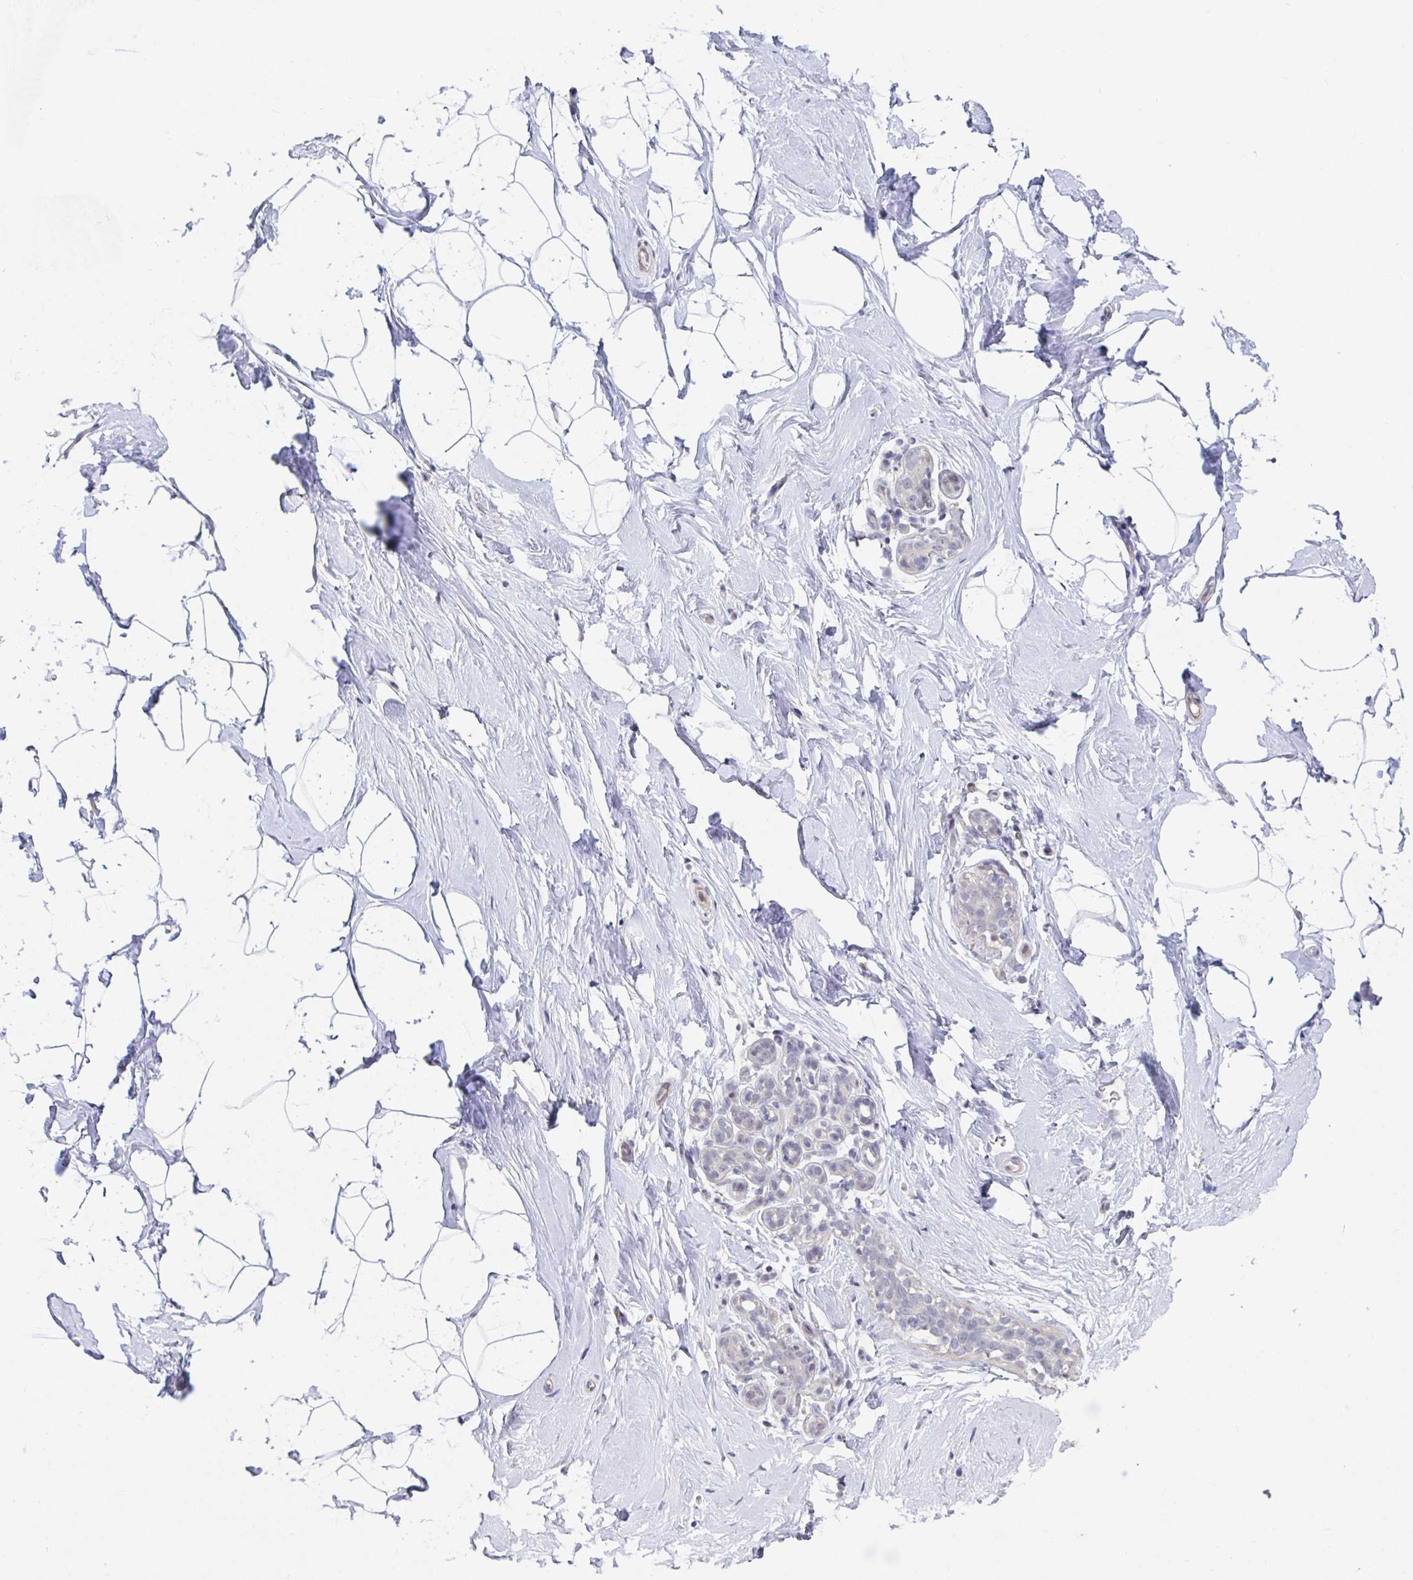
{"staining": {"intensity": "negative", "quantity": "none", "location": "none"}, "tissue": "breast", "cell_type": "Adipocytes", "image_type": "normal", "snomed": [{"axis": "morphology", "description": "Normal tissue, NOS"}, {"axis": "topography", "description": "Breast"}], "caption": "The immunohistochemistry image has no significant staining in adipocytes of breast.", "gene": "FAM156A", "patient": {"sex": "female", "age": 32}}